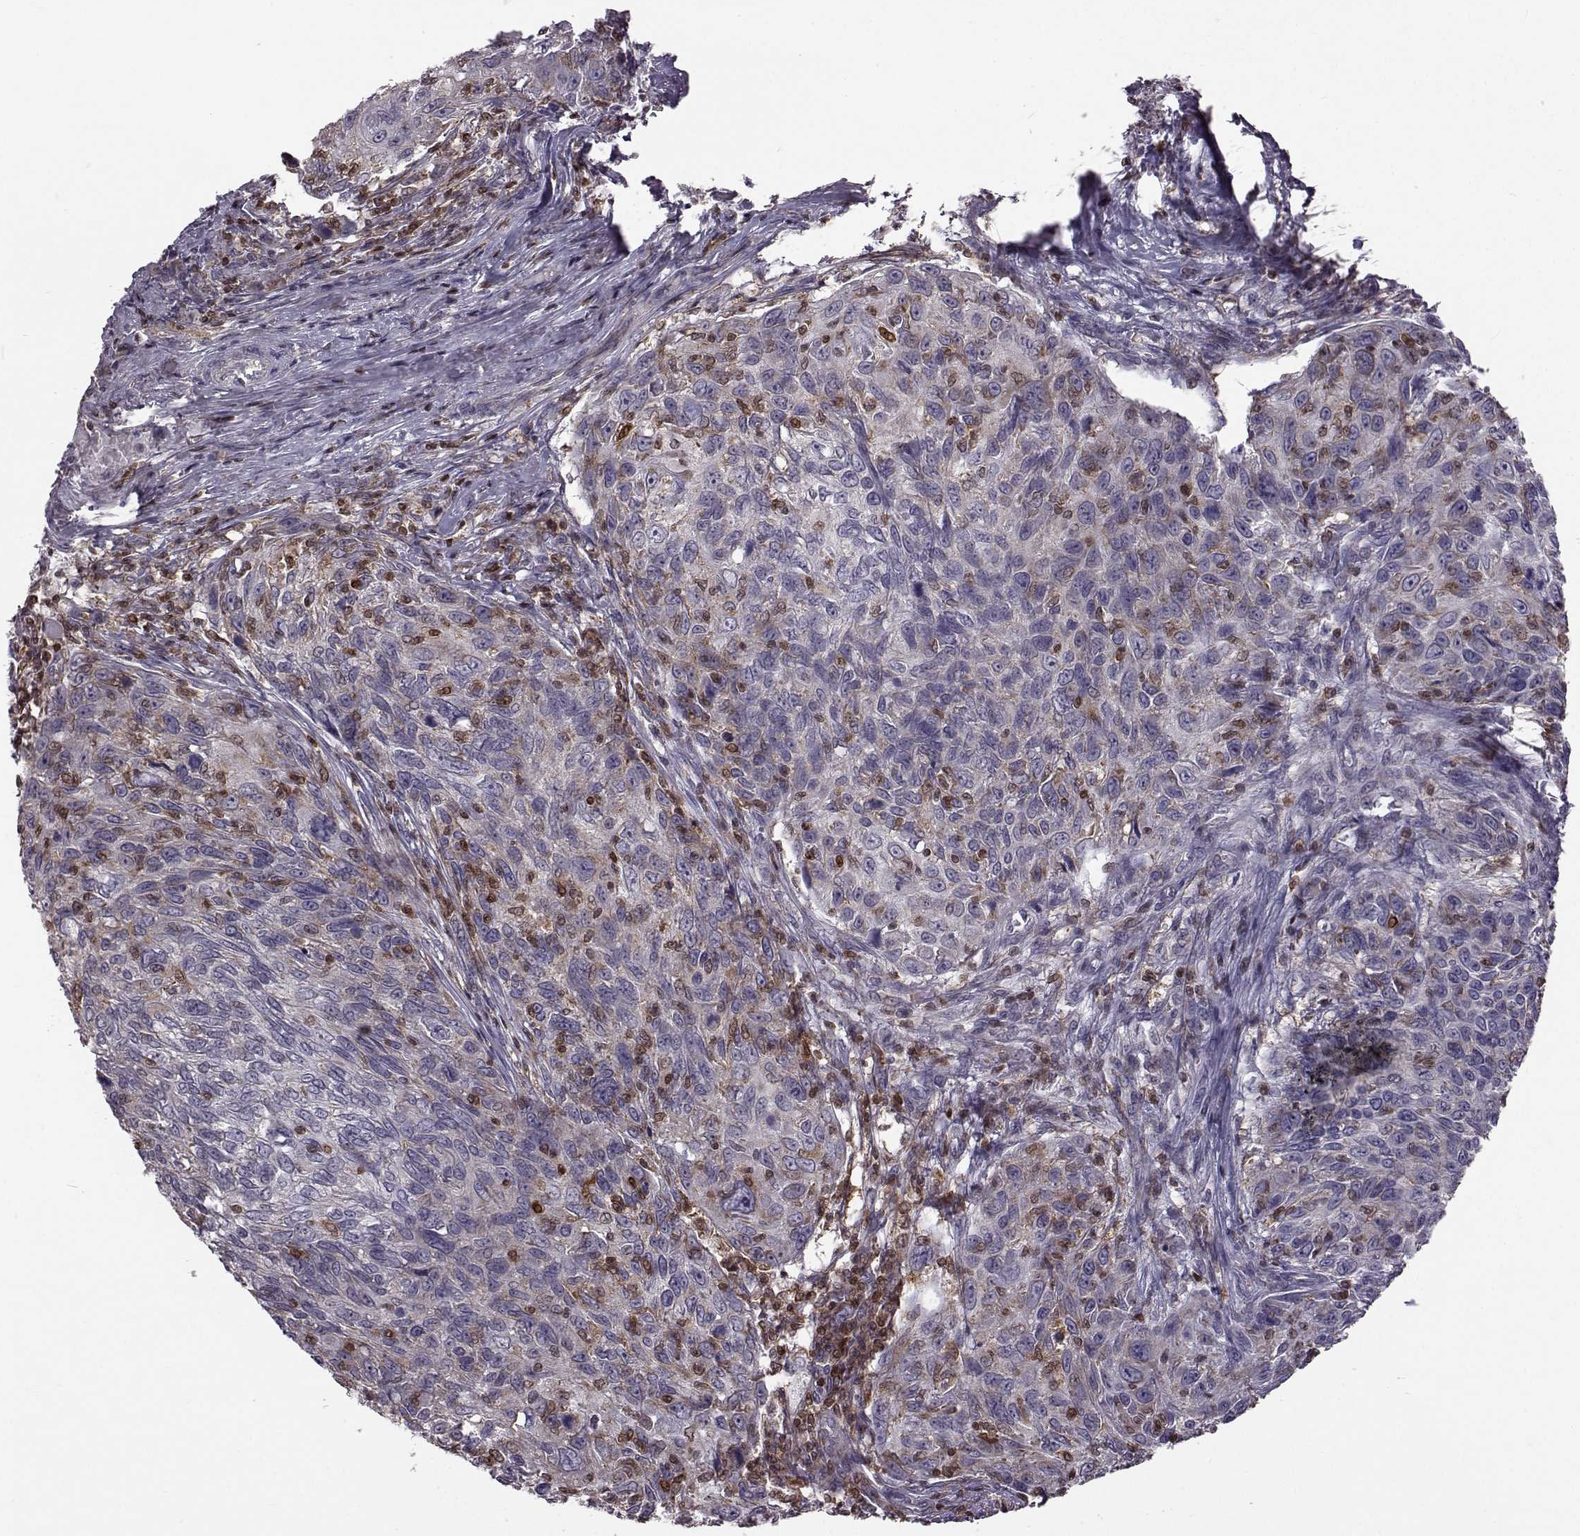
{"staining": {"intensity": "negative", "quantity": "none", "location": "none"}, "tissue": "skin cancer", "cell_type": "Tumor cells", "image_type": "cancer", "snomed": [{"axis": "morphology", "description": "Squamous cell carcinoma, NOS"}, {"axis": "topography", "description": "Skin"}], "caption": "High magnification brightfield microscopy of squamous cell carcinoma (skin) stained with DAB (3,3'-diaminobenzidine) (brown) and counterstained with hematoxylin (blue): tumor cells show no significant positivity.", "gene": "DOK2", "patient": {"sex": "male", "age": 92}}